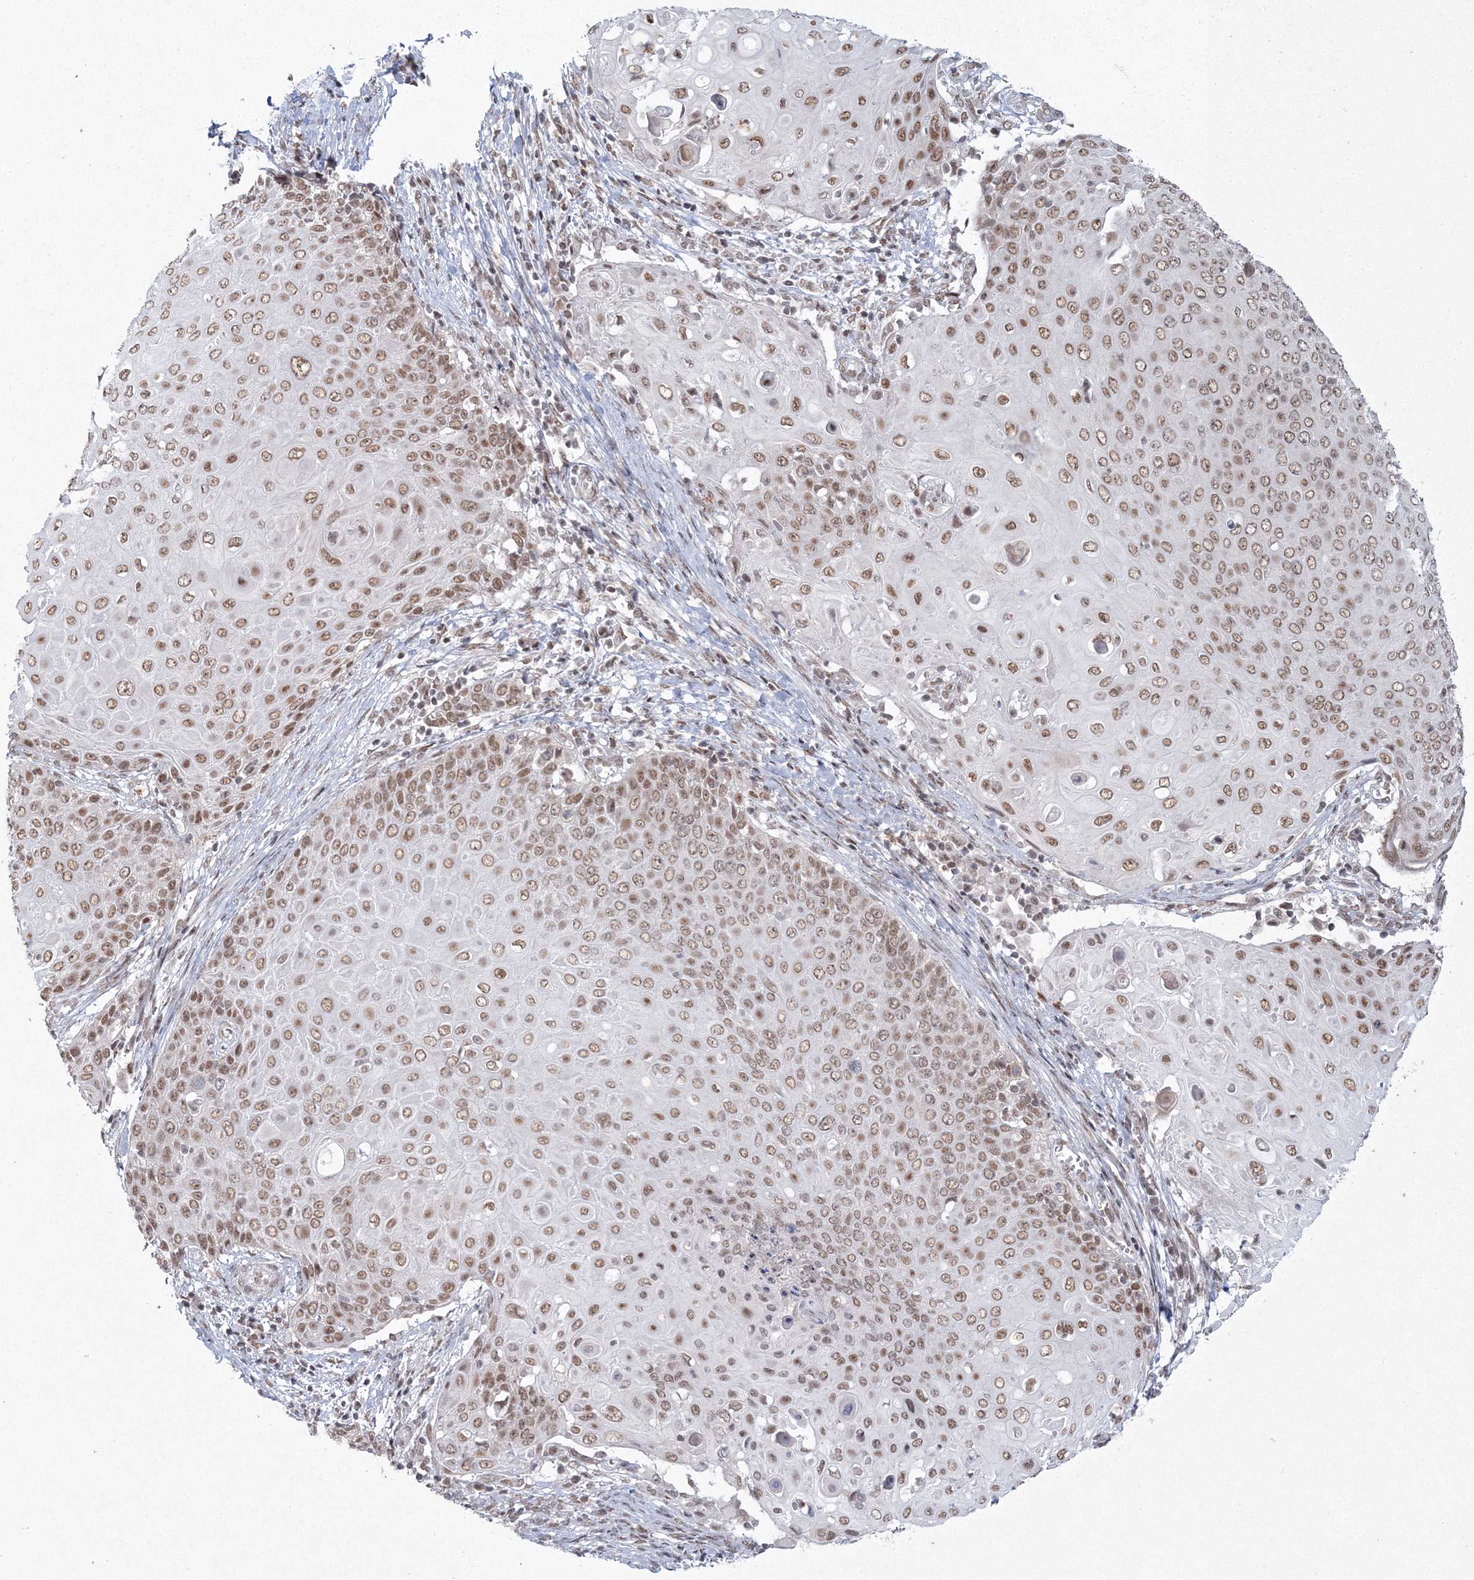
{"staining": {"intensity": "moderate", "quantity": ">75%", "location": "nuclear"}, "tissue": "cervical cancer", "cell_type": "Tumor cells", "image_type": "cancer", "snomed": [{"axis": "morphology", "description": "Squamous cell carcinoma, NOS"}, {"axis": "topography", "description": "Cervix"}], "caption": "Human squamous cell carcinoma (cervical) stained with a brown dye displays moderate nuclear positive positivity in about >75% of tumor cells.", "gene": "C3orf33", "patient": {"sex": "female", "age": 39}}